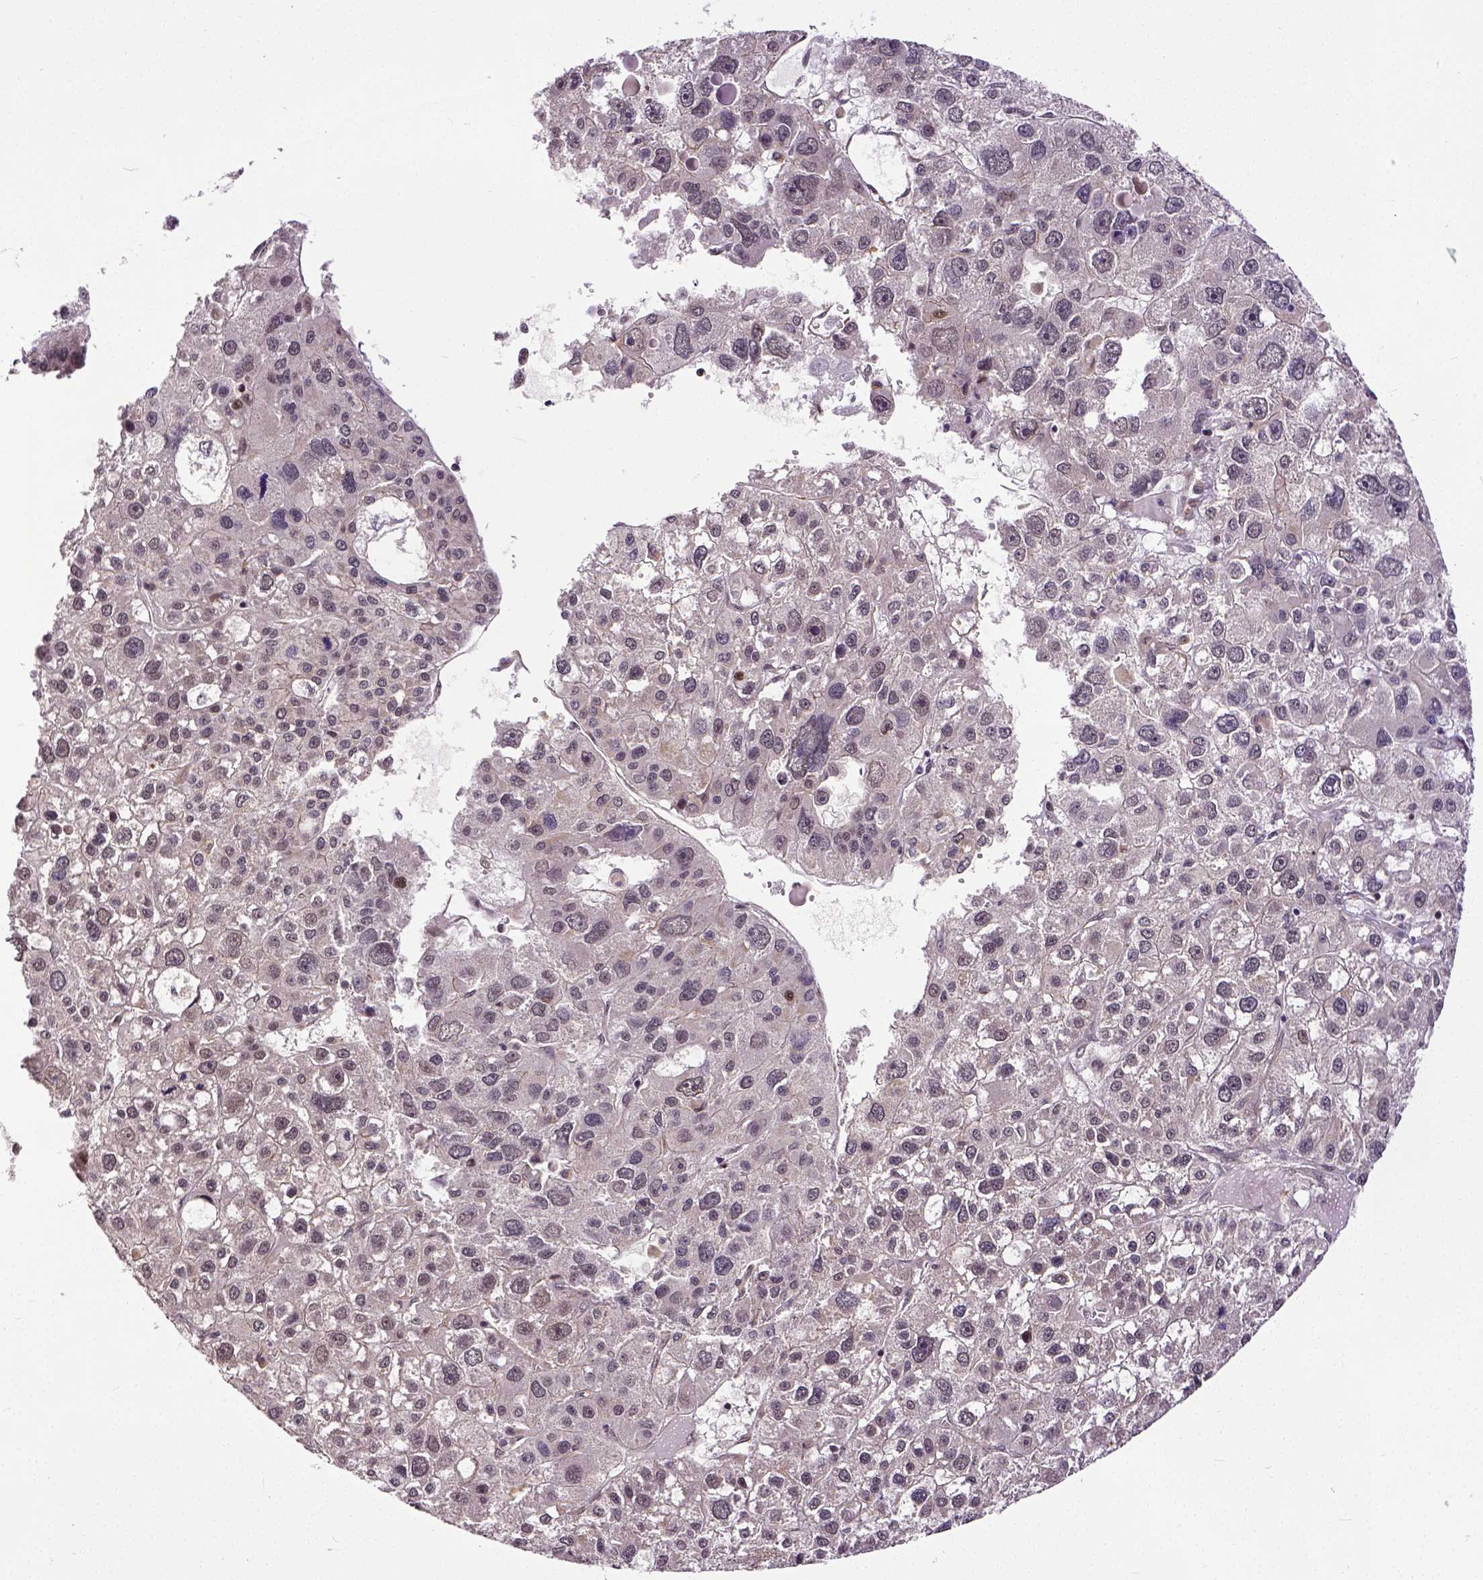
{"staining": {"intensity": "negative", "quantity": "none", "location": "none"}, "tissue": "liver cancer", "cell_type": "Tumor cells", "image_type": "cancer", "snomed": [{"axis": "morphology", "description": "Carcinoma, Hepatocellular, NOS"}, {"axis": "topography", "description": "Liver"}], "caption": "Liver hepatocellular carcinoma was stained to show a protein in brown. There is no significant staining in tumor cells.", "gene": "DICER1", "patient": {"sex": "male", "age": 73}}